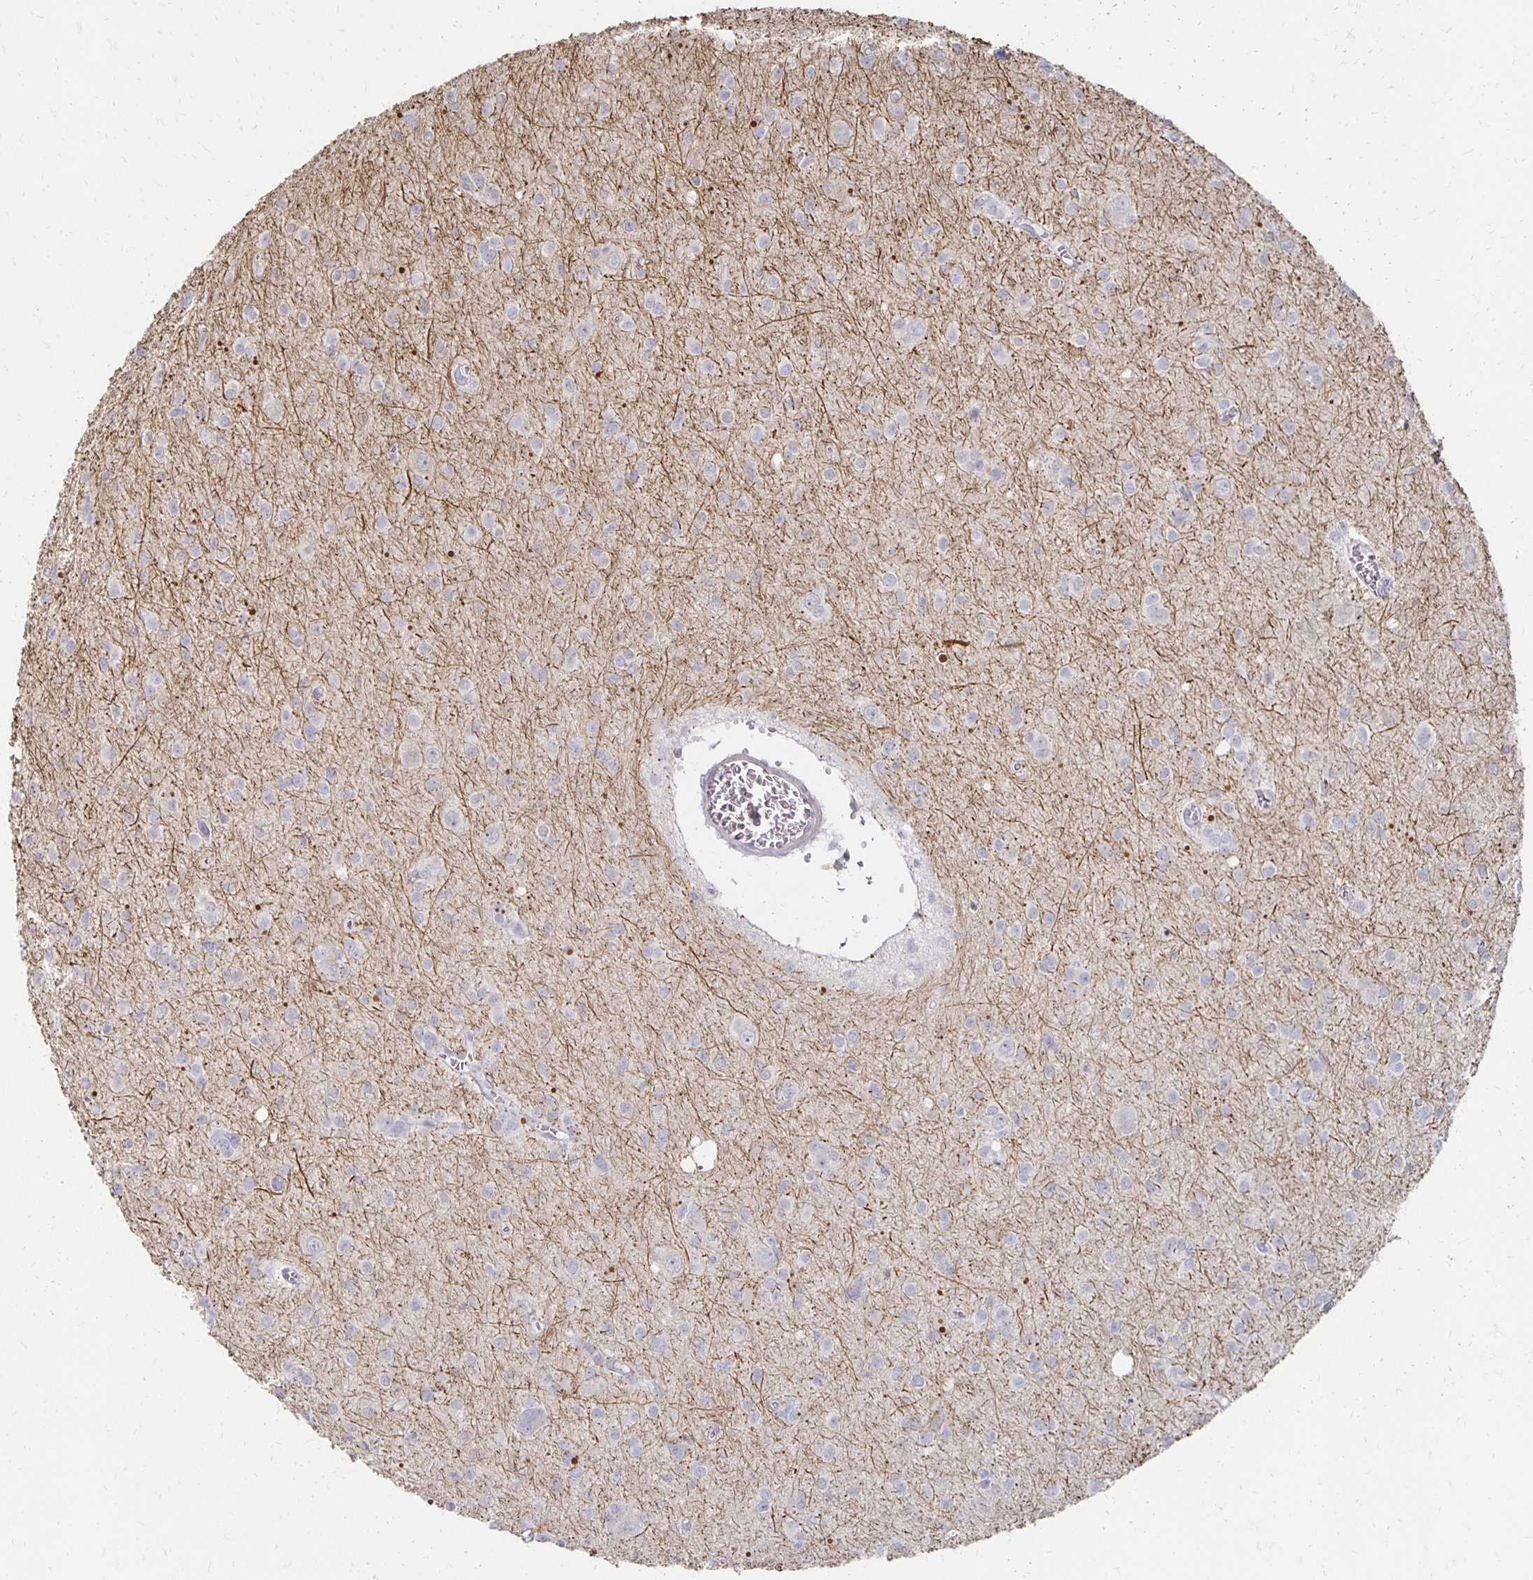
{"staining": {"intensity": "negative", "quantity": "none", "location": "none"}, "tissue": "glioma", "cell_type": "Tumor cells", "image_type": "cancer", "snomed": [{"axis": "morphology", "description": "Glioma, malignant, High grade"}, {"axis": "topography", "description": "Brain"}], "caption": "This is an immunohistochemistry (IHC) micrograph of human high-grade glioma (malignant). There is no staining in tumor cells.", "gene": "ZNF727", "patient": {"sex": "male", "age": 23}}